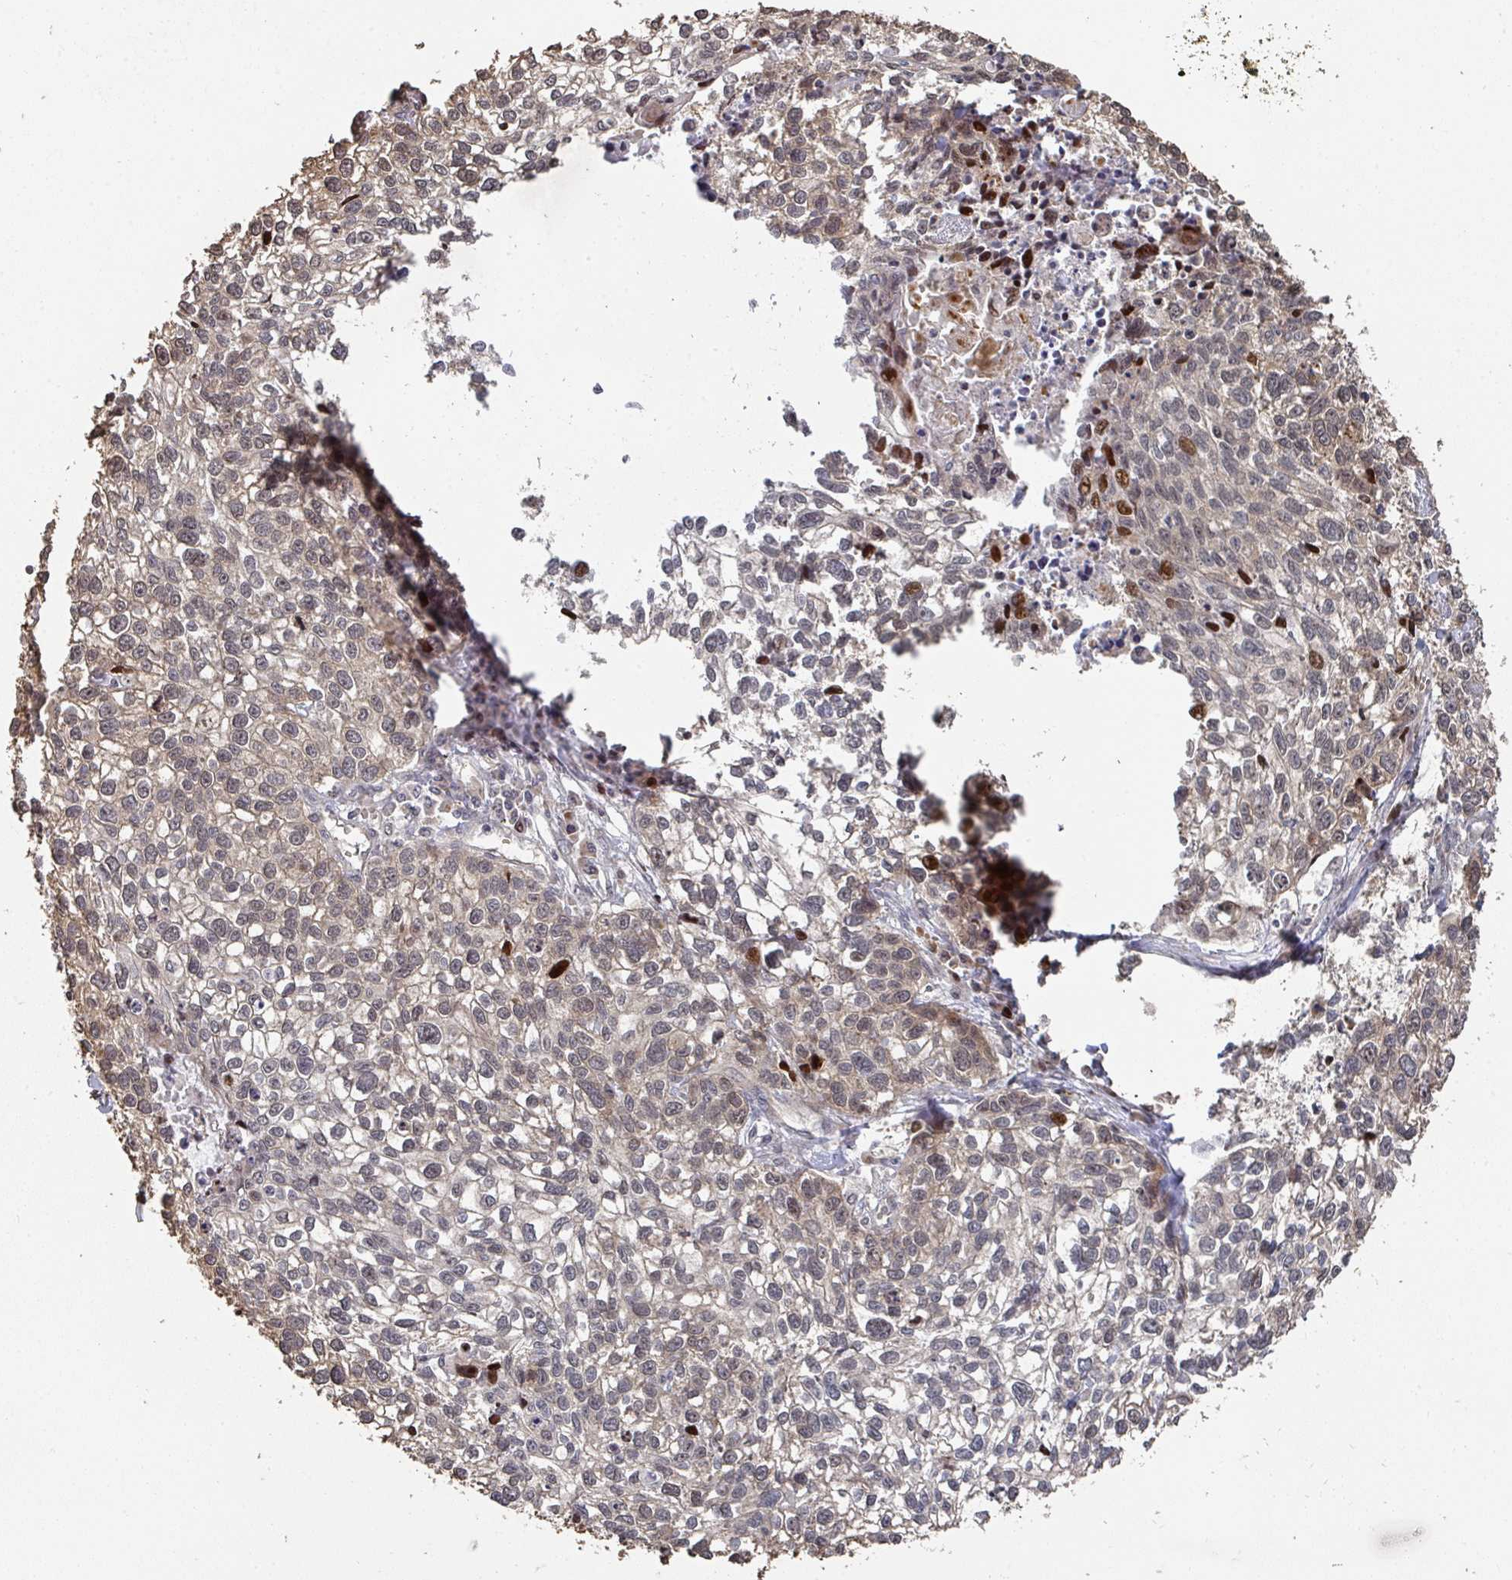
{"staining": {"intensity": "moderate", "quantity": "<25%", "location": "cytoplasmic/membranous,nuclear"}, "tissue": "lung cancer", "cell_type": "Tumor cells", "image_type": "cancer", "snomed": [{"axis": "morphology", "description": "Squamous cell carcinoma, NOS"}, {"axis": "topography", "description": "Lung"}], "caption": "Protein staining exhibits moderate cytoplasmic/membranous and nuclear positivity in approximately <25% of tumor cells in squamous cell carcinoma (lung). (DAB IHC with brightfield microscopy, high magnification).", "gene": "CA7", "patient": {"sex": "male", "age": 74}}